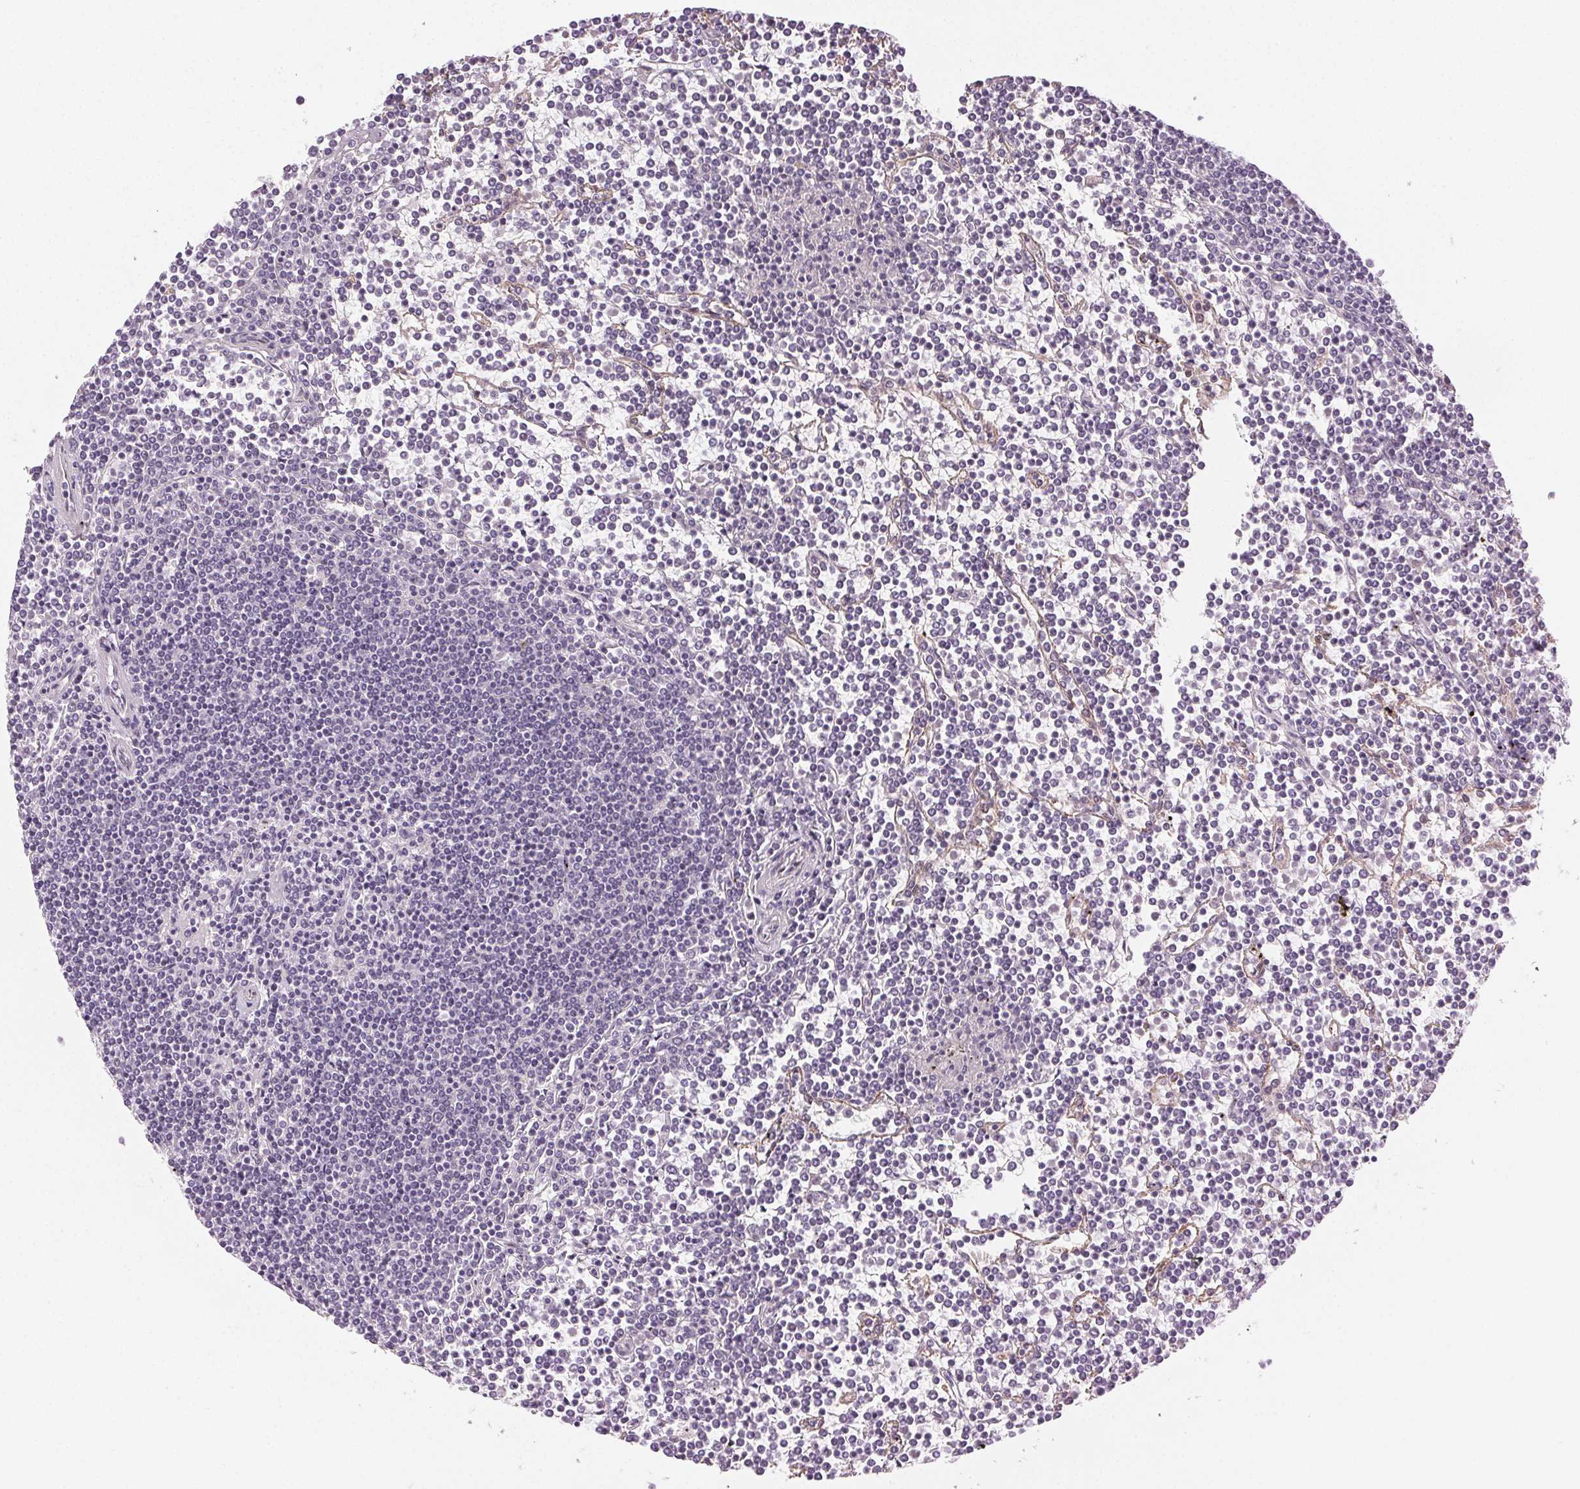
{"staining": {"intensity": "negative", "quantity": "none", "location": "none"}, "tissue": "lymphoma", "cell_type": "Tumor cells", "image_type": "cancer", "snomed": [{"axis": "morphology", "description": "Malignant lymphoma, non-Hodgkin's type, Low grade"}, {"axis": "topography", "description": "Spleen"}], "caption": "Tumor cells are negative for brown protein staining in low-grade malignant lymphoma, non-Hodgkin's type.", "gene": "AIF1L", "patient": {"sex": "female", "age": 19}}